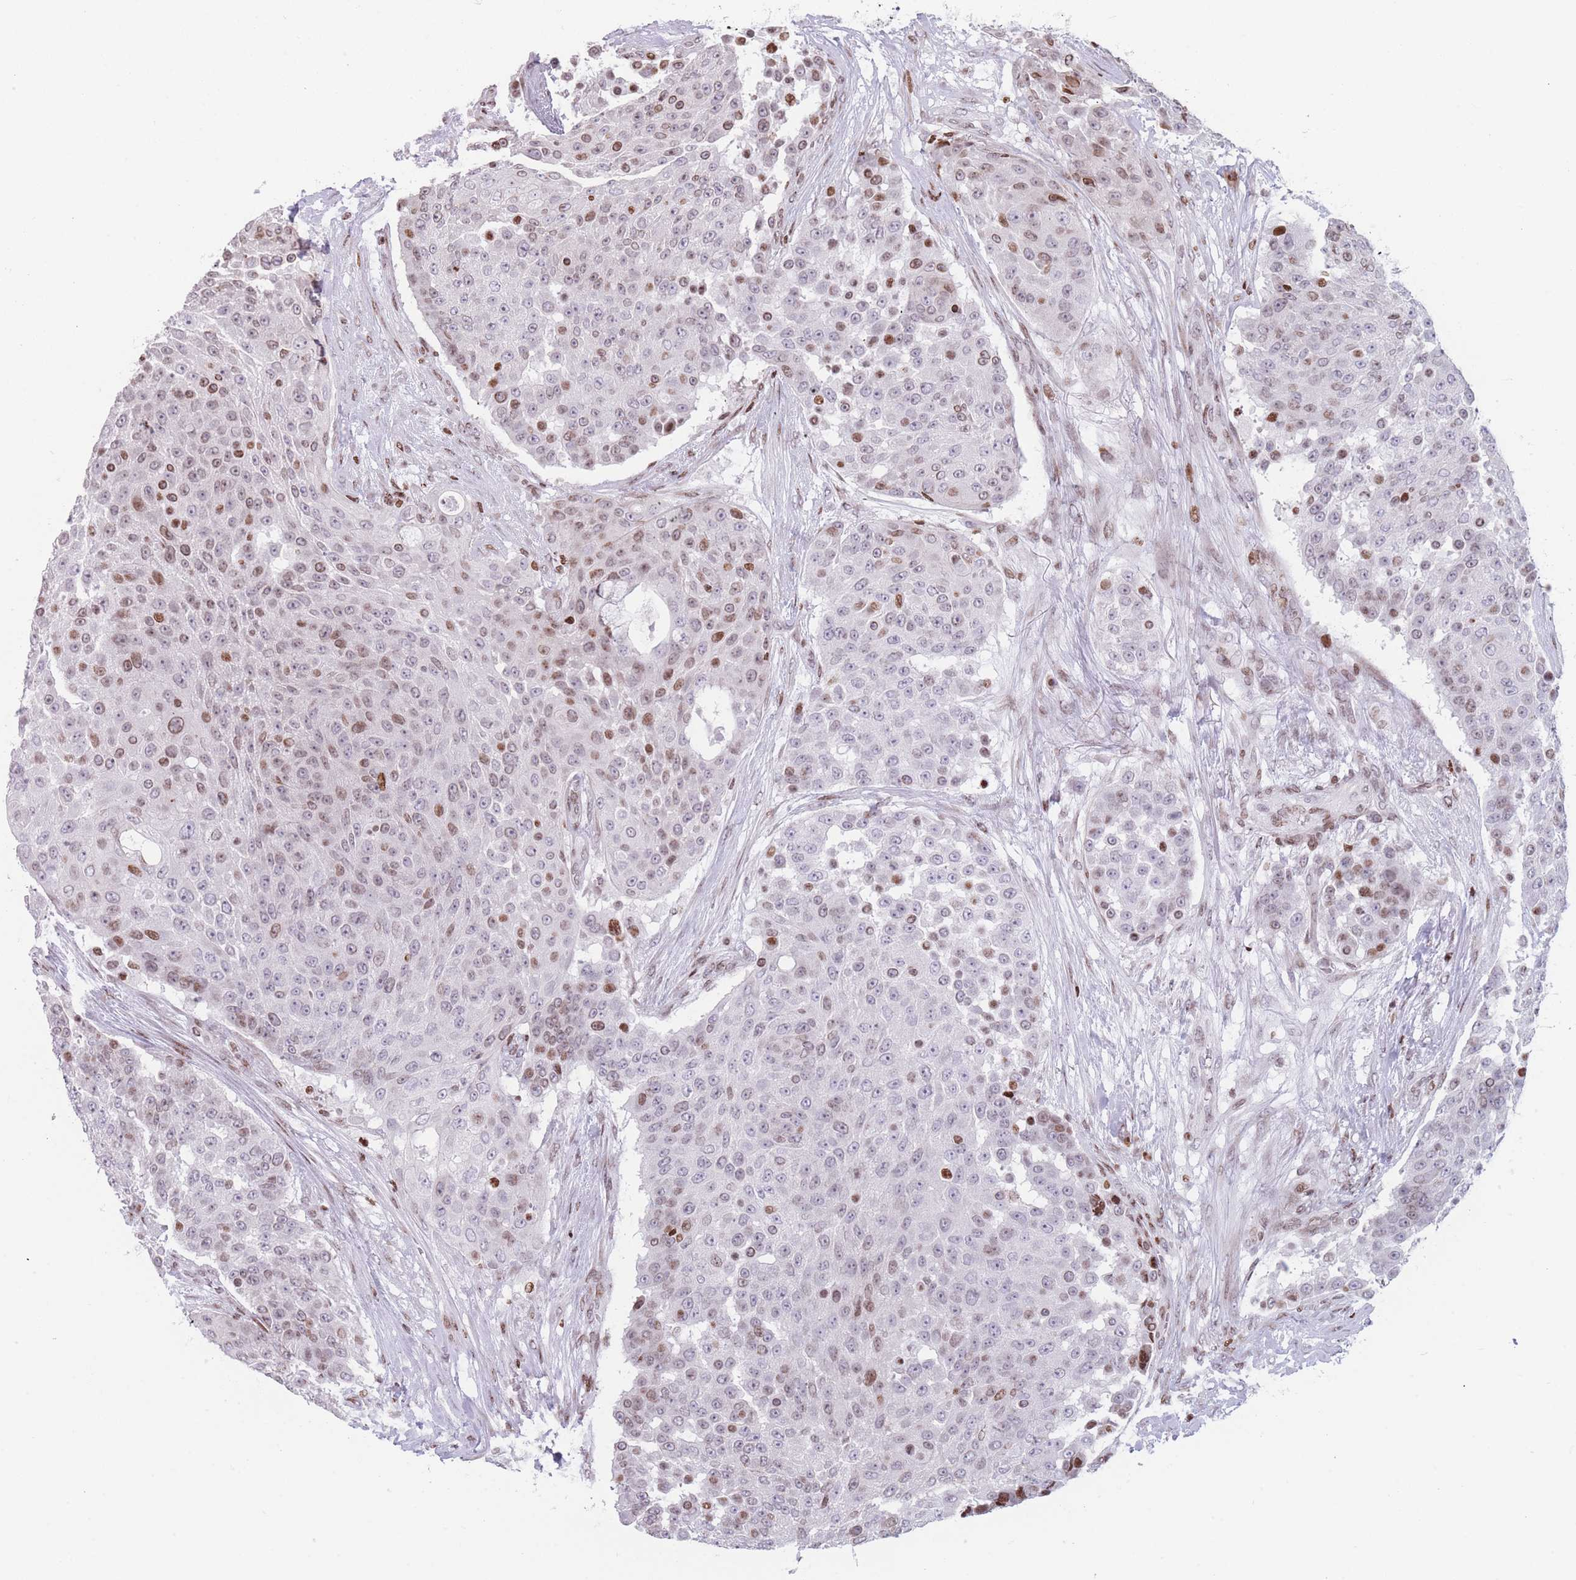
{"staining": {"intensity": "moderate", "quantity": "25%-75%", "location": "nuclear"}, "tissue": "urothelial cancer", "cell_type": "Tumor cells", "image_type": "cancer", "snomed": [{"axis": "morphology", "description": "Urothelial carcinoma, High grade"}, {"axis": "topography", "description": "Urinary bladder"}], "caption": "The immunohistochemical stain shows moderate nuclear positivity in tumor cells of urothelial cancer tissue.", "gene": "AK9", "patient": {"sex": "female", "age": 63}}